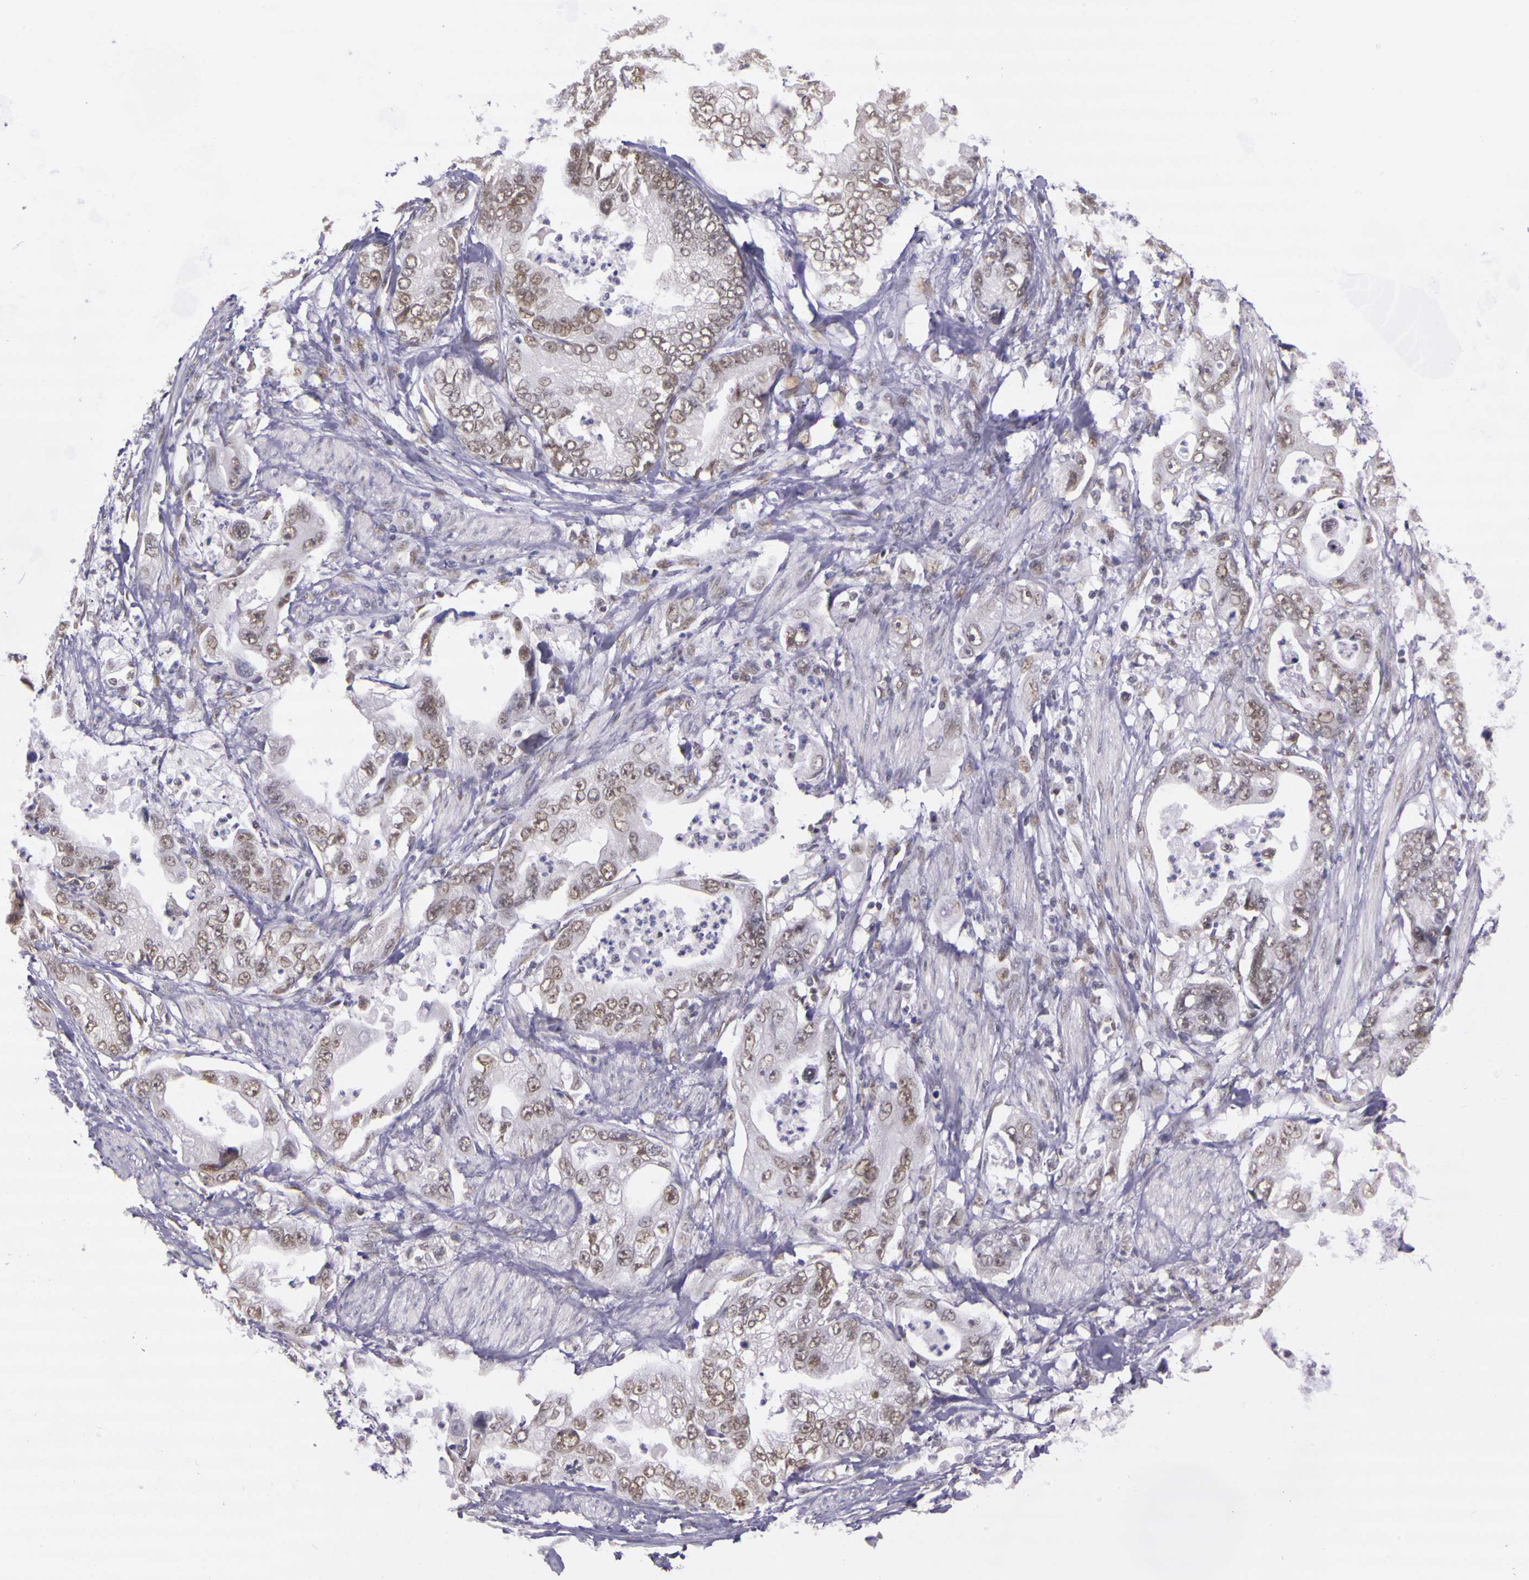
{"staining": {"intensity": "weak", "quantity": ">75%", "location": "nuclear"}, "tissue": "stomach cancer", "cell_type": "Tumor cells", "image_type": "cancer", "snomed": [{"axis": "morphology", "description": "Adenocarcinoma, NOS"}, {"axis": "topography", "description": "Pancreas"}, {"axis": "topography", "description": "Stomach, upper"}], "caption": "Brown immunohistochemical staining in stomach cancer (adenocarcinoma) exhibits weak nuclear expression in about >75% of tumor cells. Nuclei are stained in blue.", "gene": "WDR13", "patient": {"sex": "male", "age": 77}}